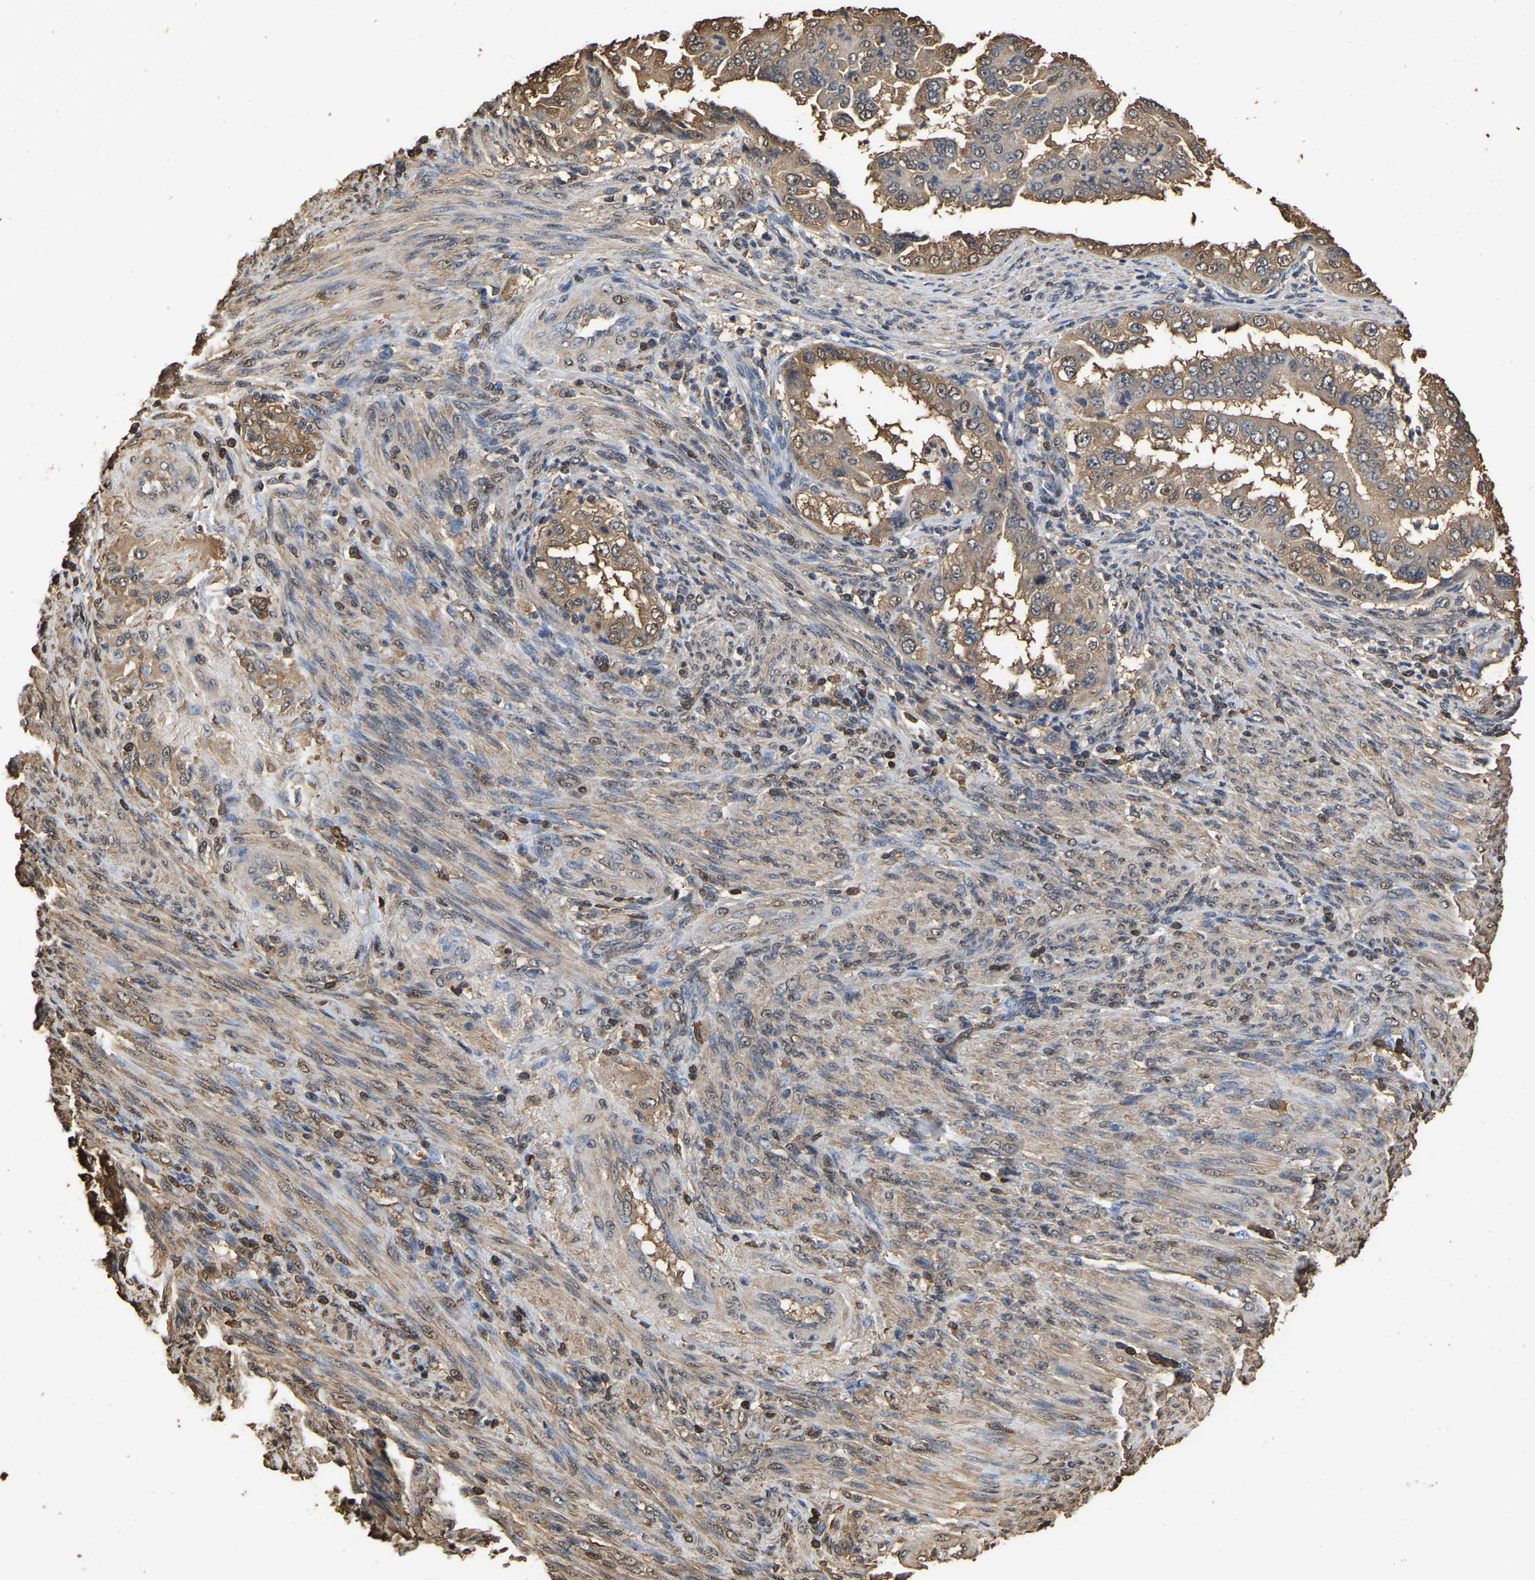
{"staining": {"intensity": "moderate", "quantity": ">75%", "location": "cytoplasmic/membranous"}, "tissue": "endometrial cancer", "cell_type": "Tumor cells", "image_type": "cancer", "snomed": [{"axis": "morphology", "description": "Adenocarcinoma, NOS"}, {"axis": "topography", "description": "Endometrium"}], "caption": "IHC staining of endometrial cancer (adenocarcinoma), which demonstrates medium levels of moderate cytoplasmic/membranous expression in about >75% of tumor cells indicating moderate cytoplasmic/membranous protein staining. The staining was performed using DAB (3,3'-diaminobenzidine) (brown) for protein detection and nuclei were counterstained in hematoxylin (blue).", "gene": "LDHB", "patient": {"sex": "female", "age": 85}}